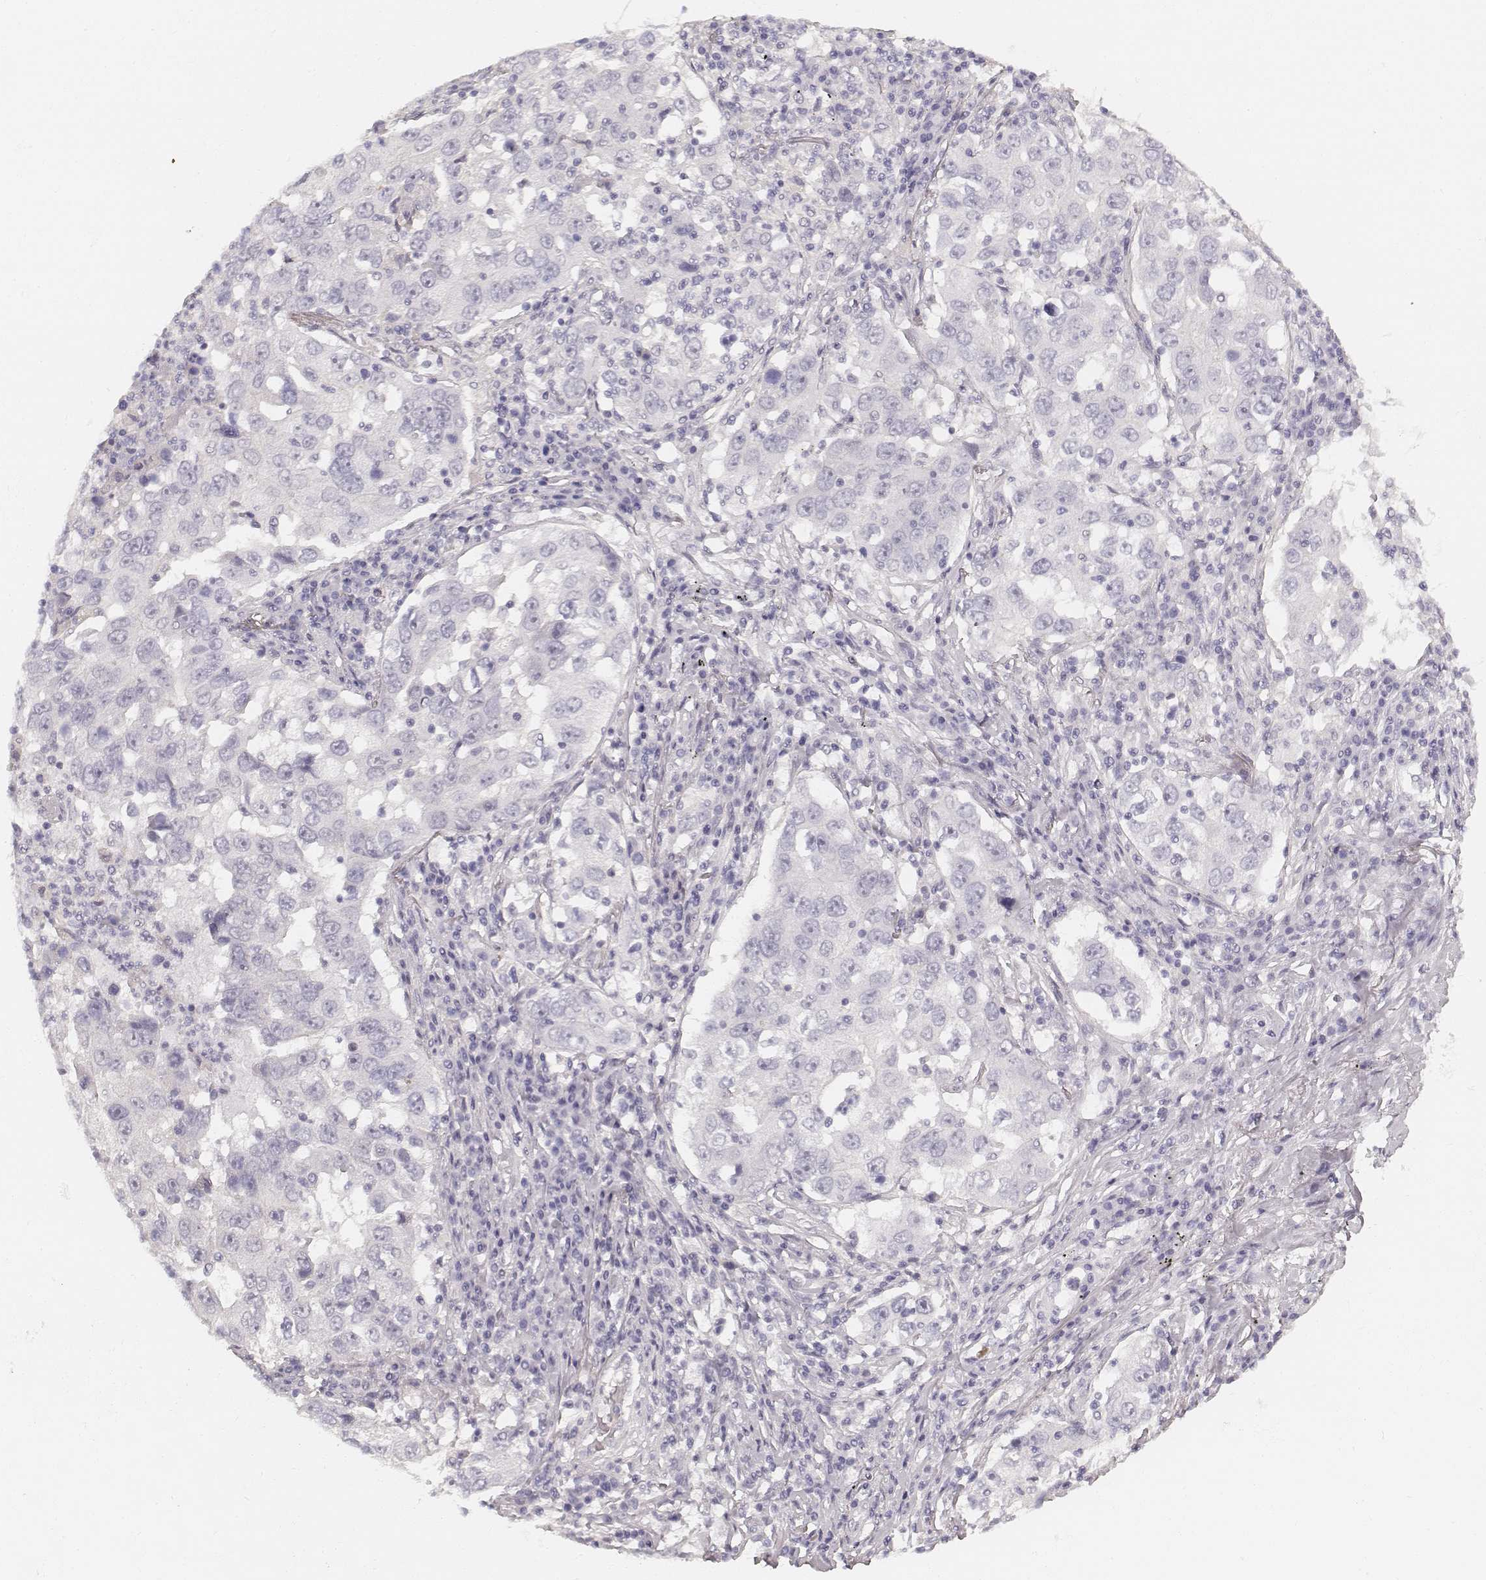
{"staining": {"intensity": "negative", "quantity": "none", "location": "none"}, "tissue": "lung cancer", "cell_type": "Tumor cells", "image_type": "cancer", "snomed": [{"axis": "morphology", "description": "Adenocarcinoma, NOS"}, {"axis": "topography", "description": "Lung"}], "caption": "An immunohistochemistry photomicrograph of lung adenocarcinoma is shown. There is no staining in tumor cells of lung adenocarcinoma.", "gene": "HNF4G", "patient": {"sex": "male", "age": 73}}